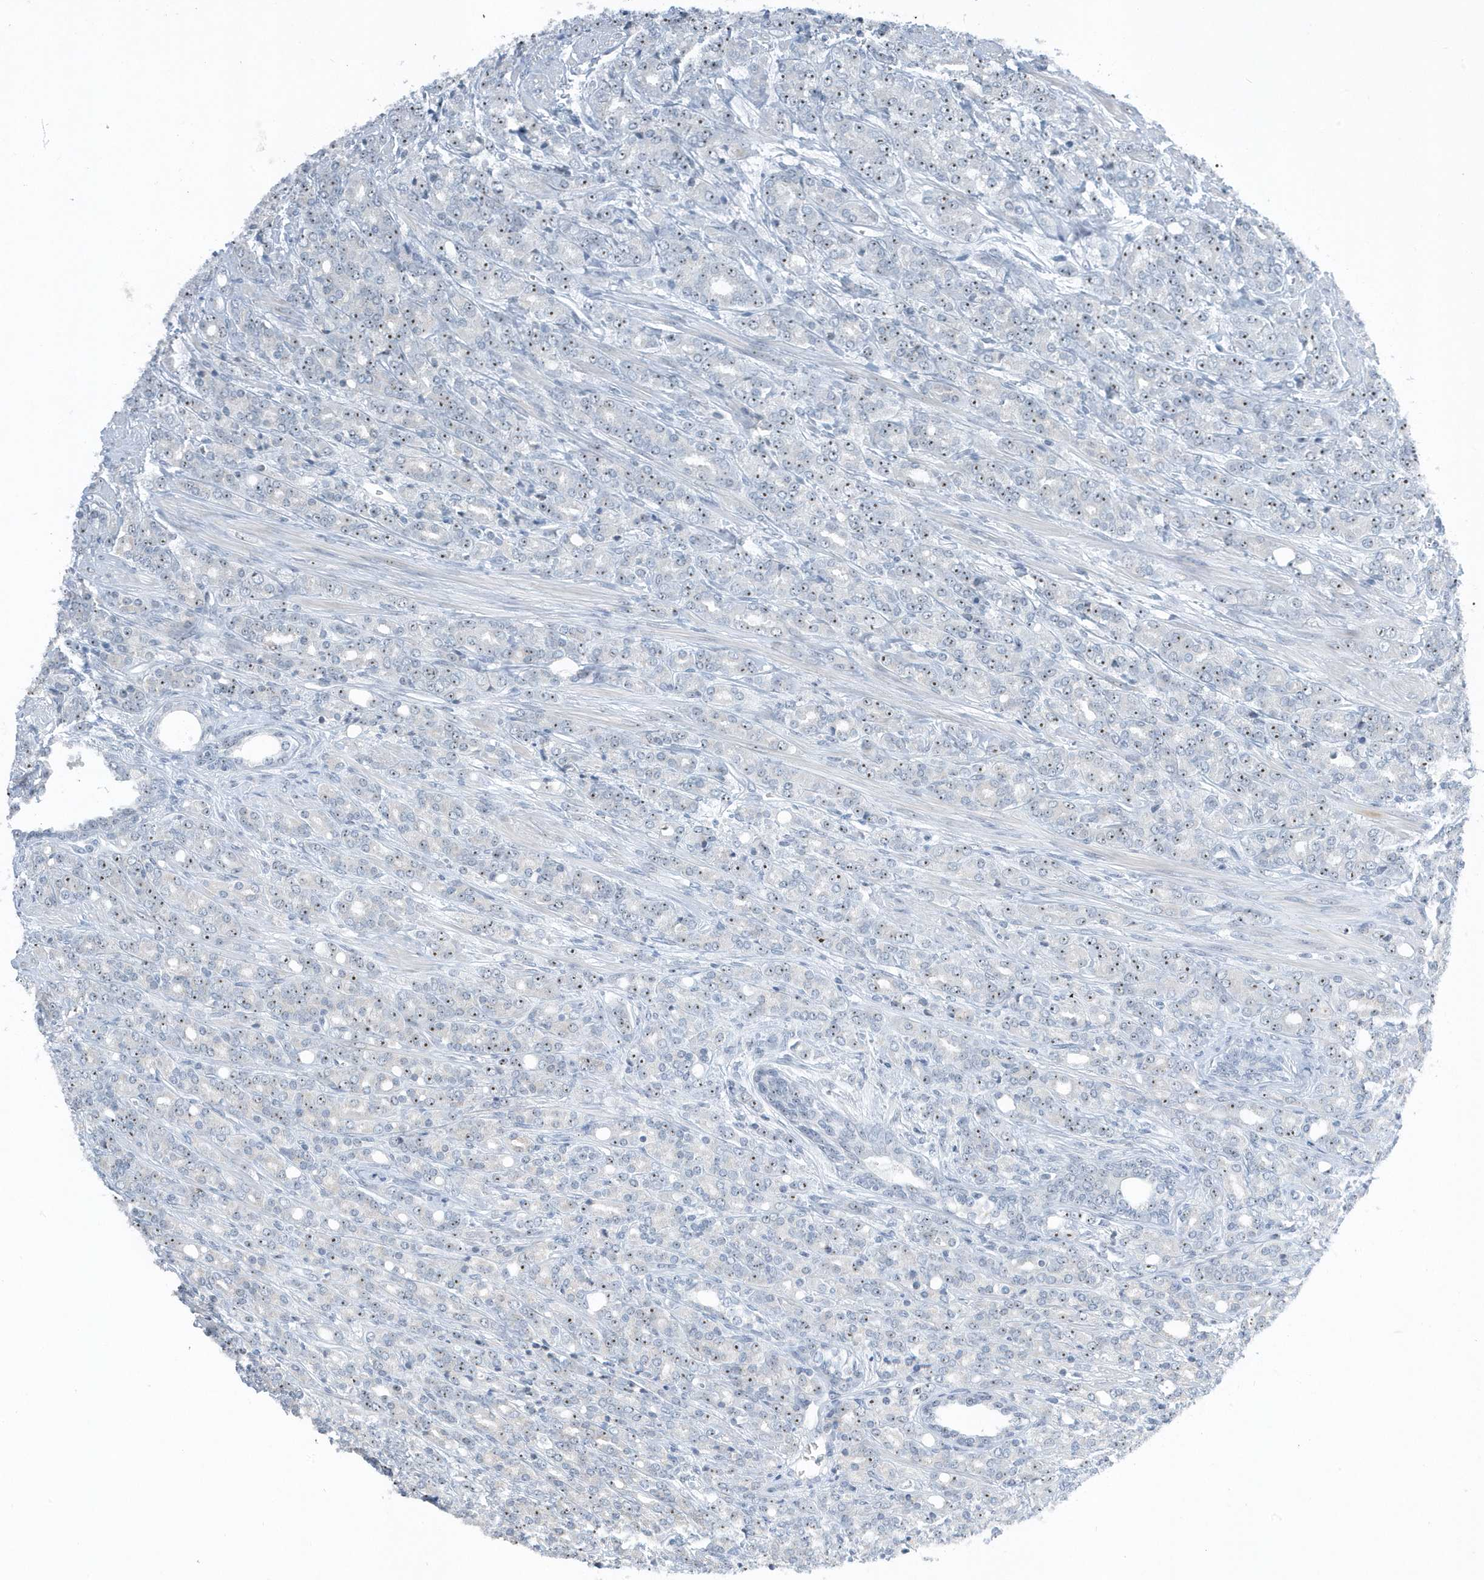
{"staining": {"intensity": "weak", "quantity": "25%-75%", "location": "nuclear"}, "tissue": "prostate cancer", "cell_type": "Tumor cells", "image_type": "cancer", "snomed": [{"axis": "morphology", "description": "Adenocarcinoma, High grade"}, {"axis": "topography", "description": "Prostate"}], "caption": "Immunohistochemical staining of human prostate adenocarcinoma (high-grade) reveals low levels of weak nuclear staining in approximately 25%-75% of tumor cells.", "gene": "RPF2", "patient": {"sex": "male", "age": 62}}